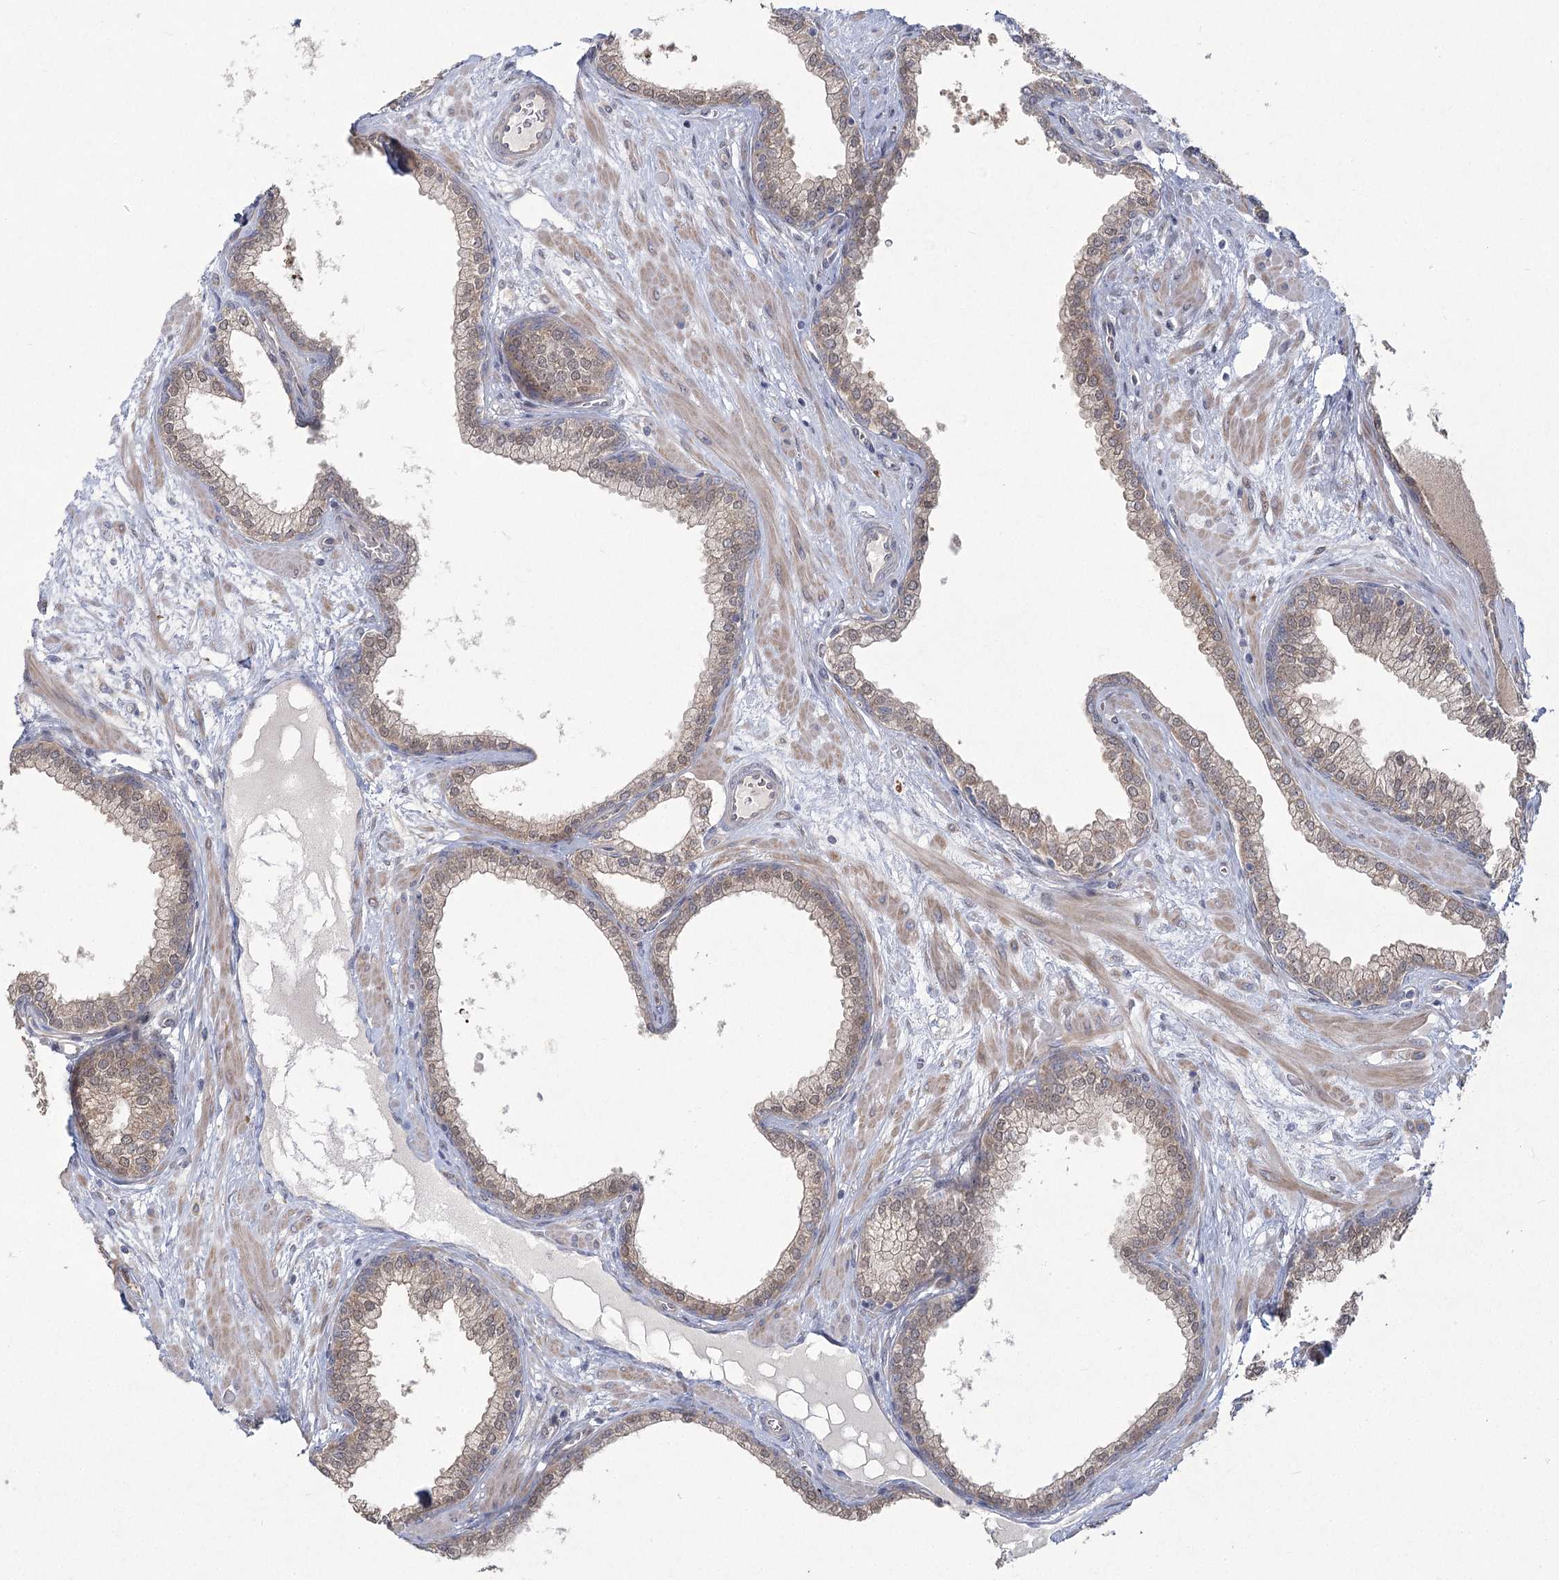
{"staining": {"intensity": "weak", "quantity": "25%-75%", "location": "cytoplasmic/membranous"}, "tissue": "prostate", "cell_type": "Glandular cells", "image_type": "normal", "snomed": [{"axis": "morphology", "description": "Normal tissue, NOS"}, {"axis": "morphology", "description": "Urothelial carcinoma, Low grade"}, {"axis": "topography", "description": "Urinary bladder"}, {"axis": "topography", "description": "Prostate"}], "caption": "Prostate stained with a brown dye shows weak cytoplasmic/membranous positive expression in about 25%-75% of glandular cells.", "gene": "CAMTA1", "patient": {"sex": "male", "age": 60}}